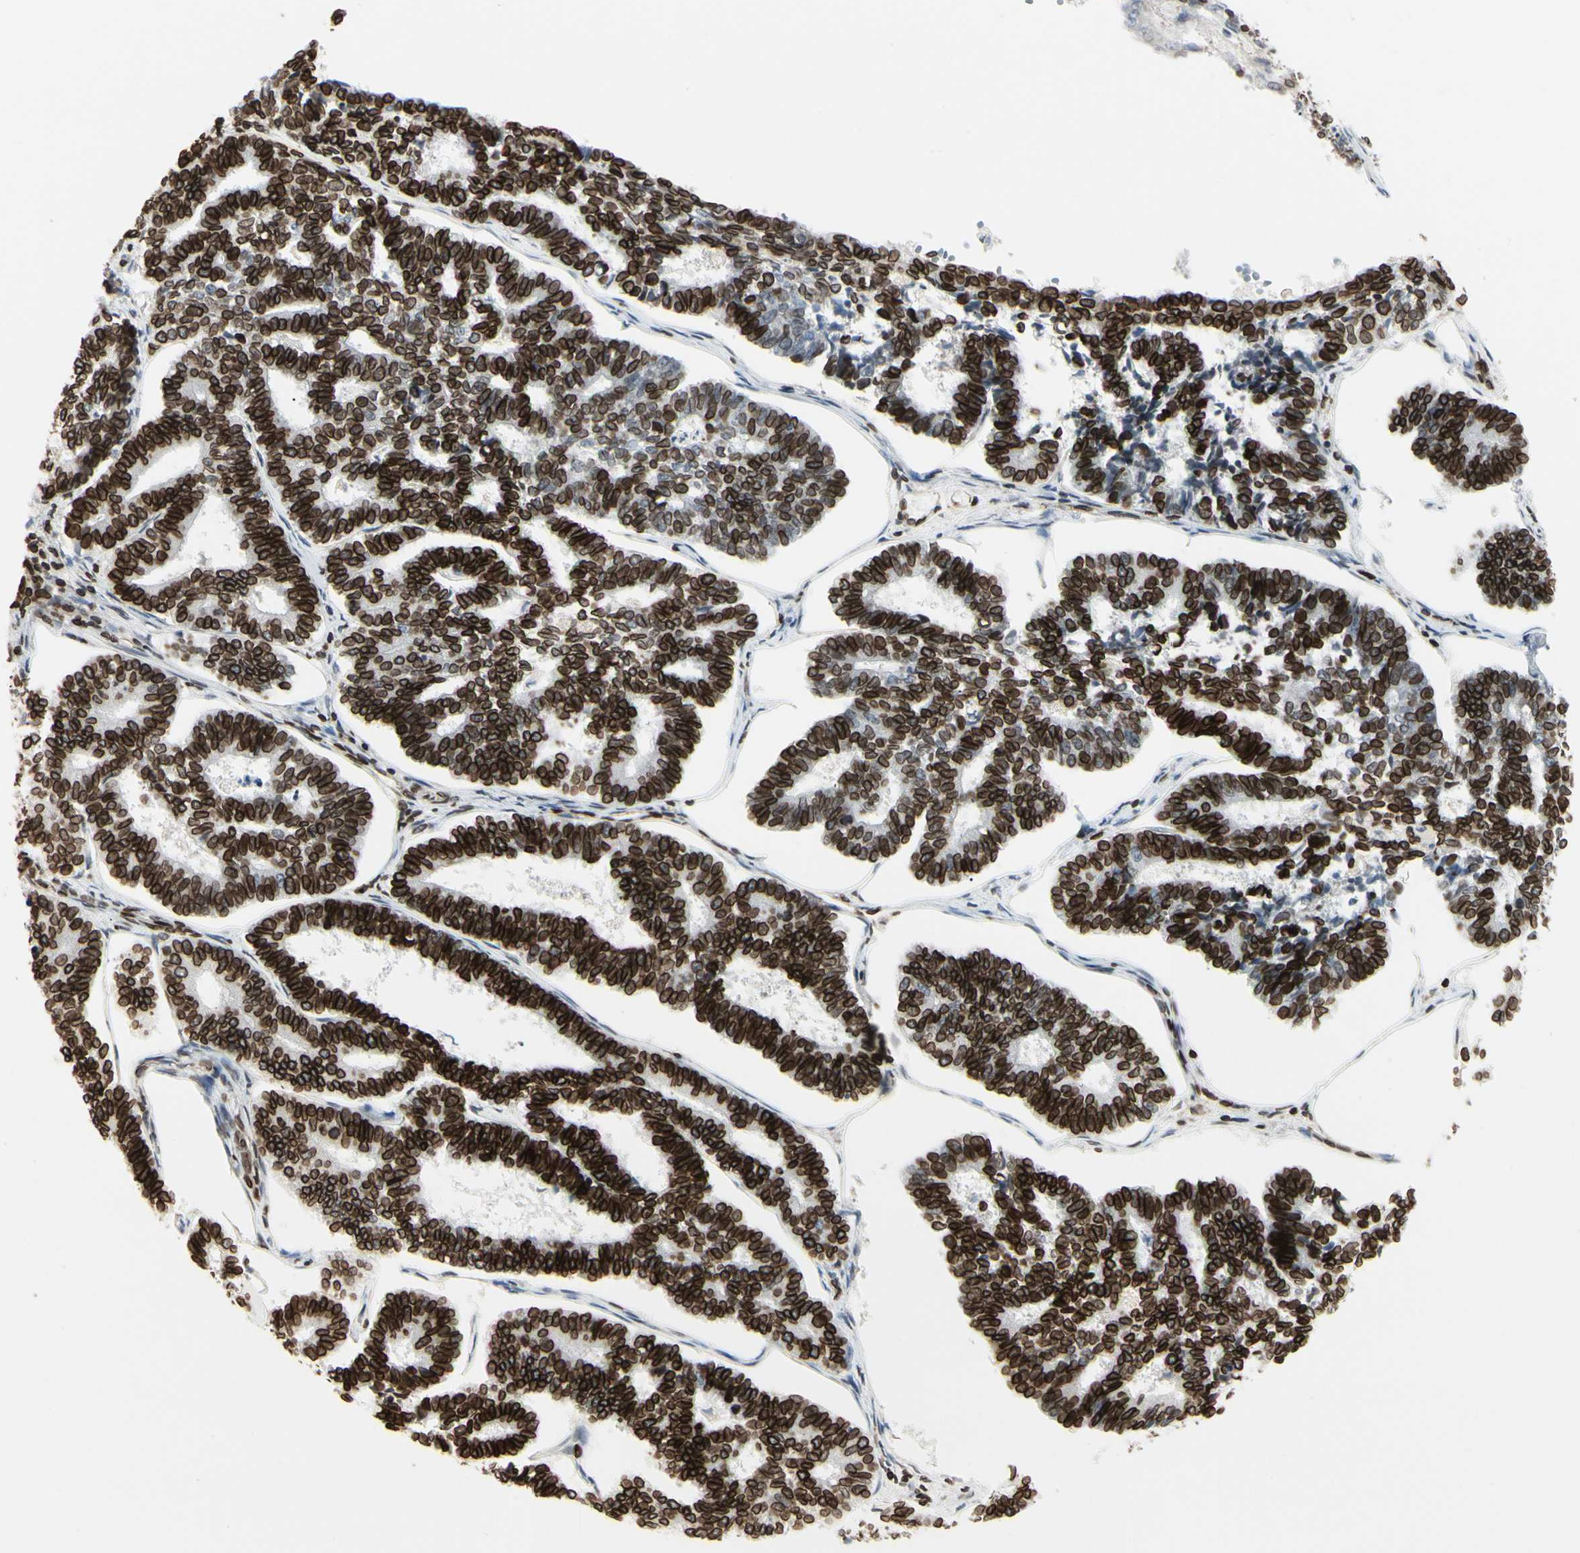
{"staining": {"intensity": "strong", "quantity": ">75%", "location": "cytoplasmic/membranous,nuclear"}, "tissue": "endometrial cancer", "cell_type": "Tumor cells", "image_type": "cancer", "snomed": [{"axis": "morphology", "description": "Adenocarcinoma, NOS"}, {"axis": "topography", "description": "Endometrium"}], "caption": "Protein expression by IHC demonstrates strong cytoplasmic/membranous and nuclear expression in about >75% of tumor cells in endometrial cancer (adenocarcinoma). The staining was performed using DAB, with brown indicating positive protein expression. Nuclei are stained blue with hematoxylin.", "gene": "TMPO", "patient": {"sex": "female", "age": 70}}